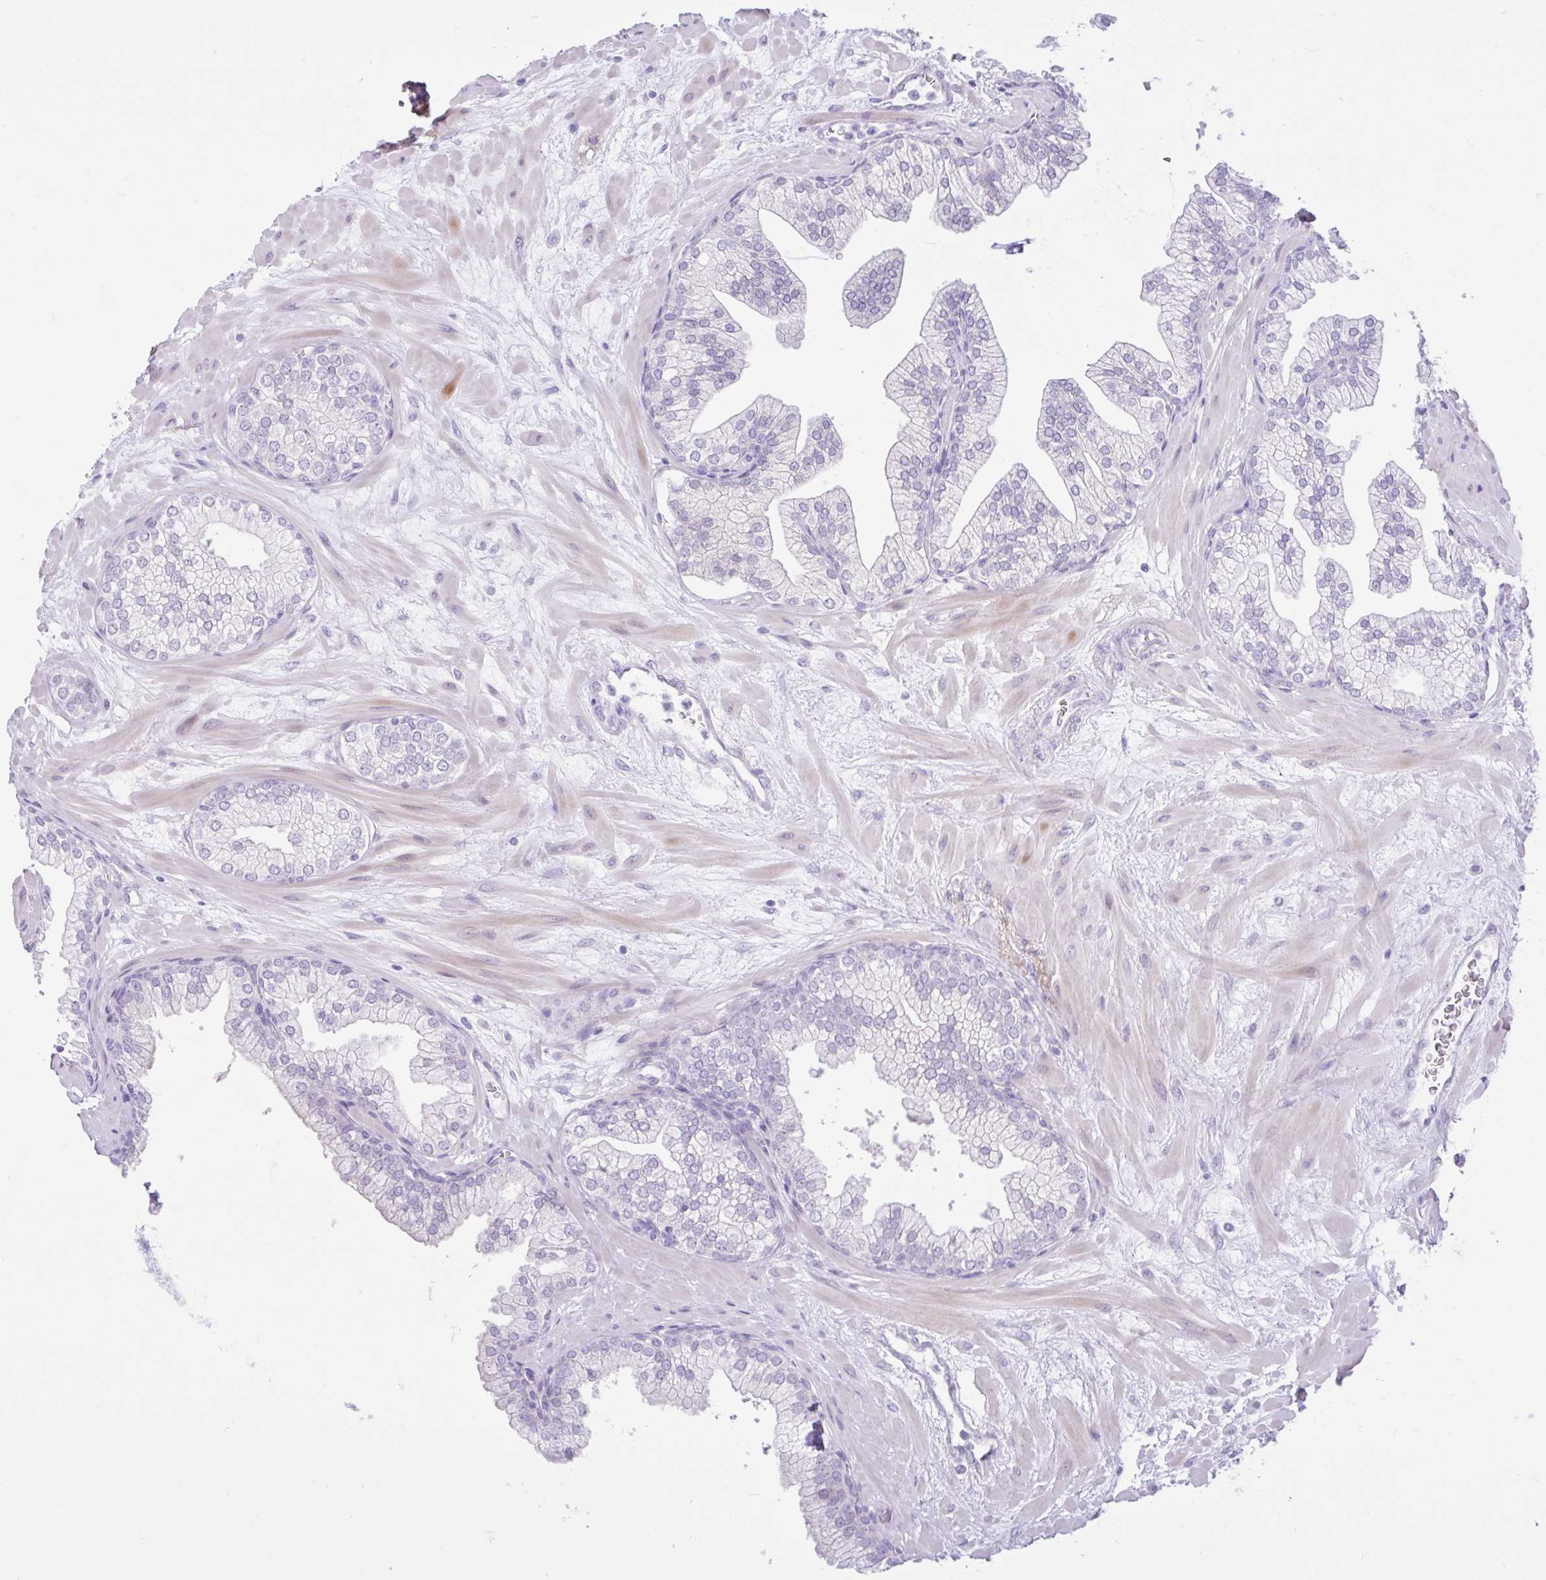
{"staining": {"intensity": "negative", "quantity": "none", "location": "none"}, "tissue": "prostate", "cell_type": "Glandular cells", "image_type": "normal", "snomed": [{"axis": "morphology", "description": "Normal tissue, NOS"}, {"axis": "topography", "description": "Prostate"}, {"axis": "topography", "description": "Peripheral nerve tissue"}], "caption": "Immunohistochemical staining of benign prostate exhibits no significant expression in glandular cells. The staining was performed using DAB to visualize the protein expression in brown, while the nuclei were stained in blue with hematoxylin (Magnification: 20x).", "gene": "REEP1", "patient": {"sex": "male", "age": 61}}